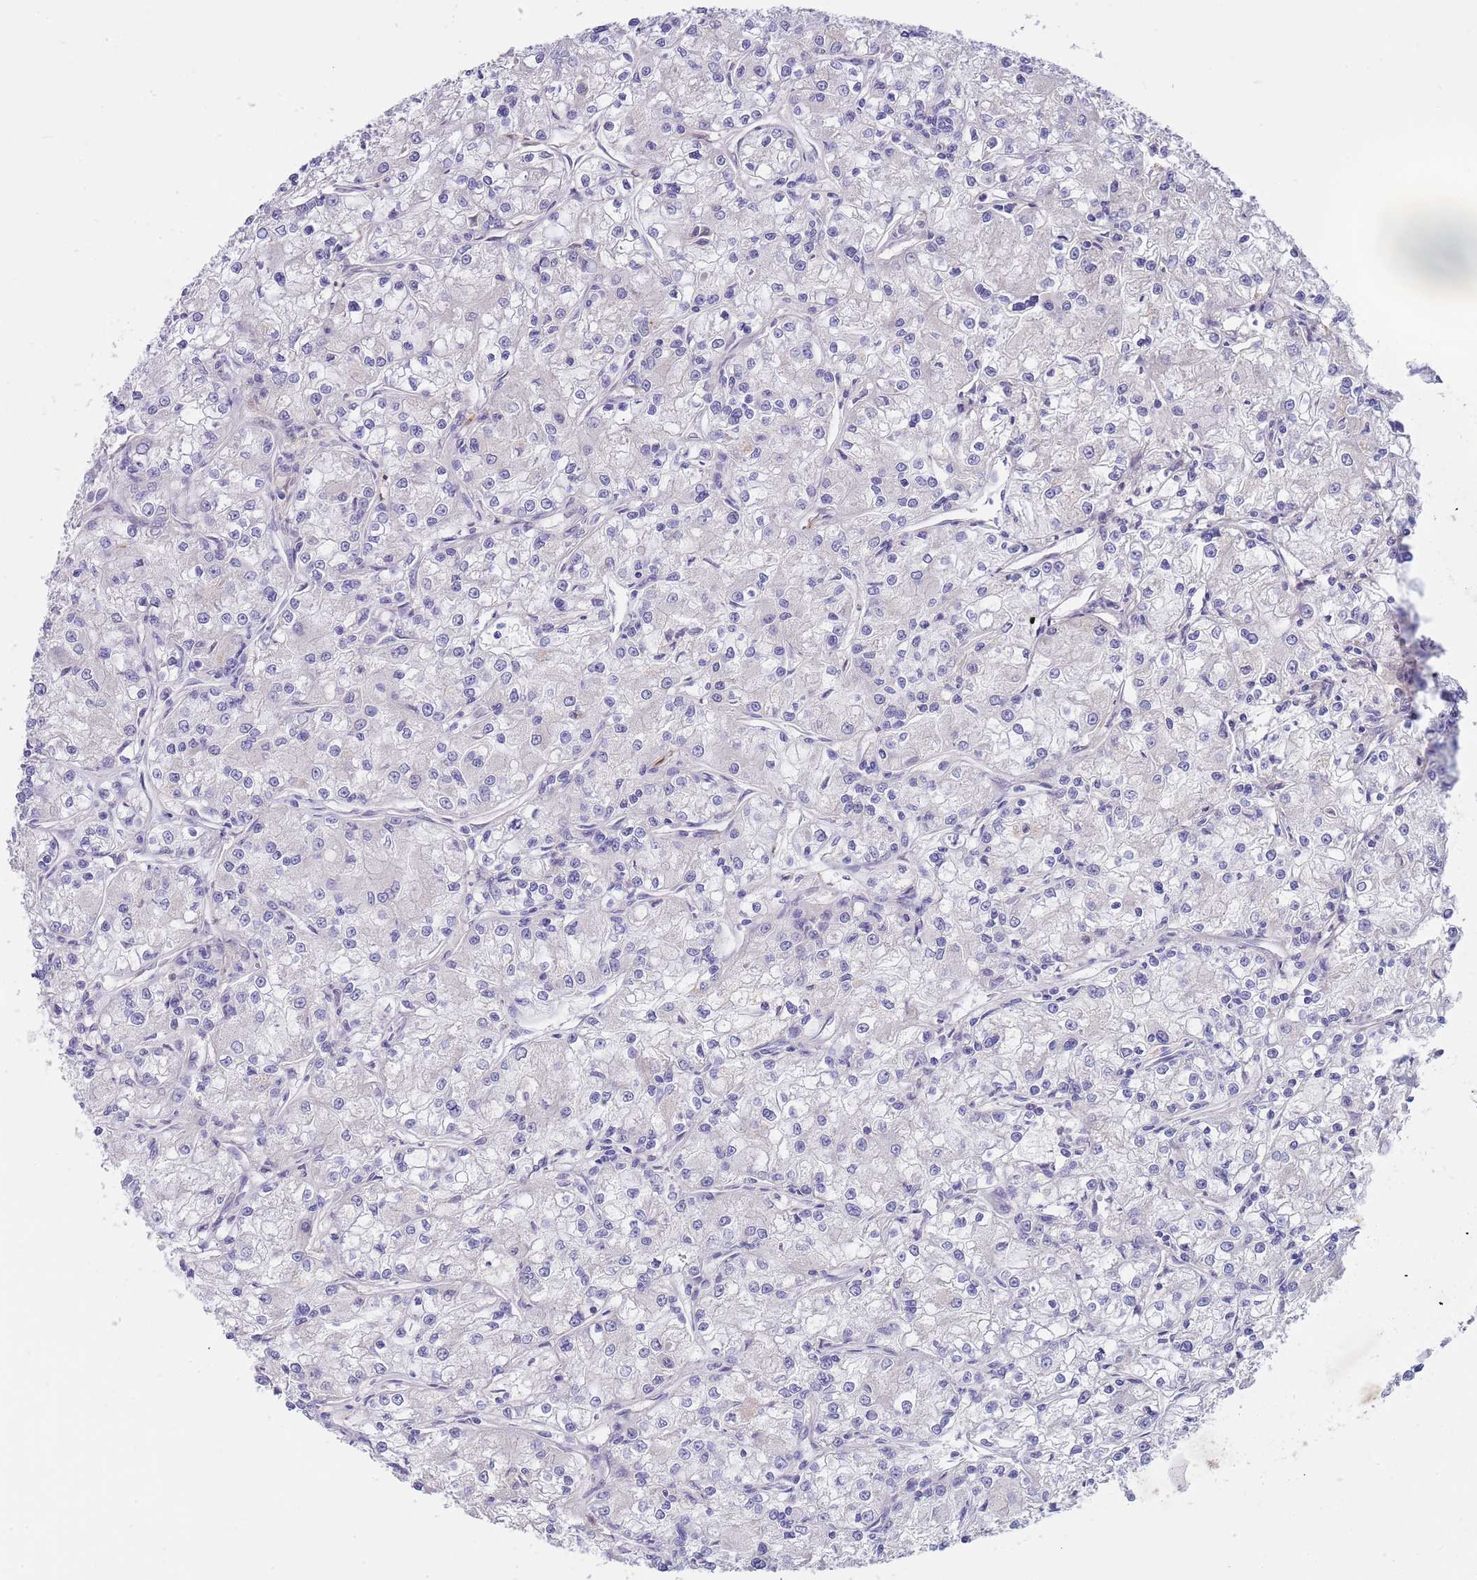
{"staining": {"intensity": "negative", "quantity": "none", "location": "none"}, "tissue": "renal cancer", "cell_type": "Tumor cells", "image_type": "cancer", "snomed": [{"axis": "morphology", "description": "Adenocarcinoma, NOS"}, {"axis": "topography", "description": "Kidney"}], "caption": "Renal adenocarcinoma was stained to show a protein in brown. There is no significant staining in tumor cells. (DAB immunohistochemistry (IHC) visualized using brightfield microscopy, high magnification).", "gene": "NLRP6", "patient": {"sex": "female", "age": 59}}